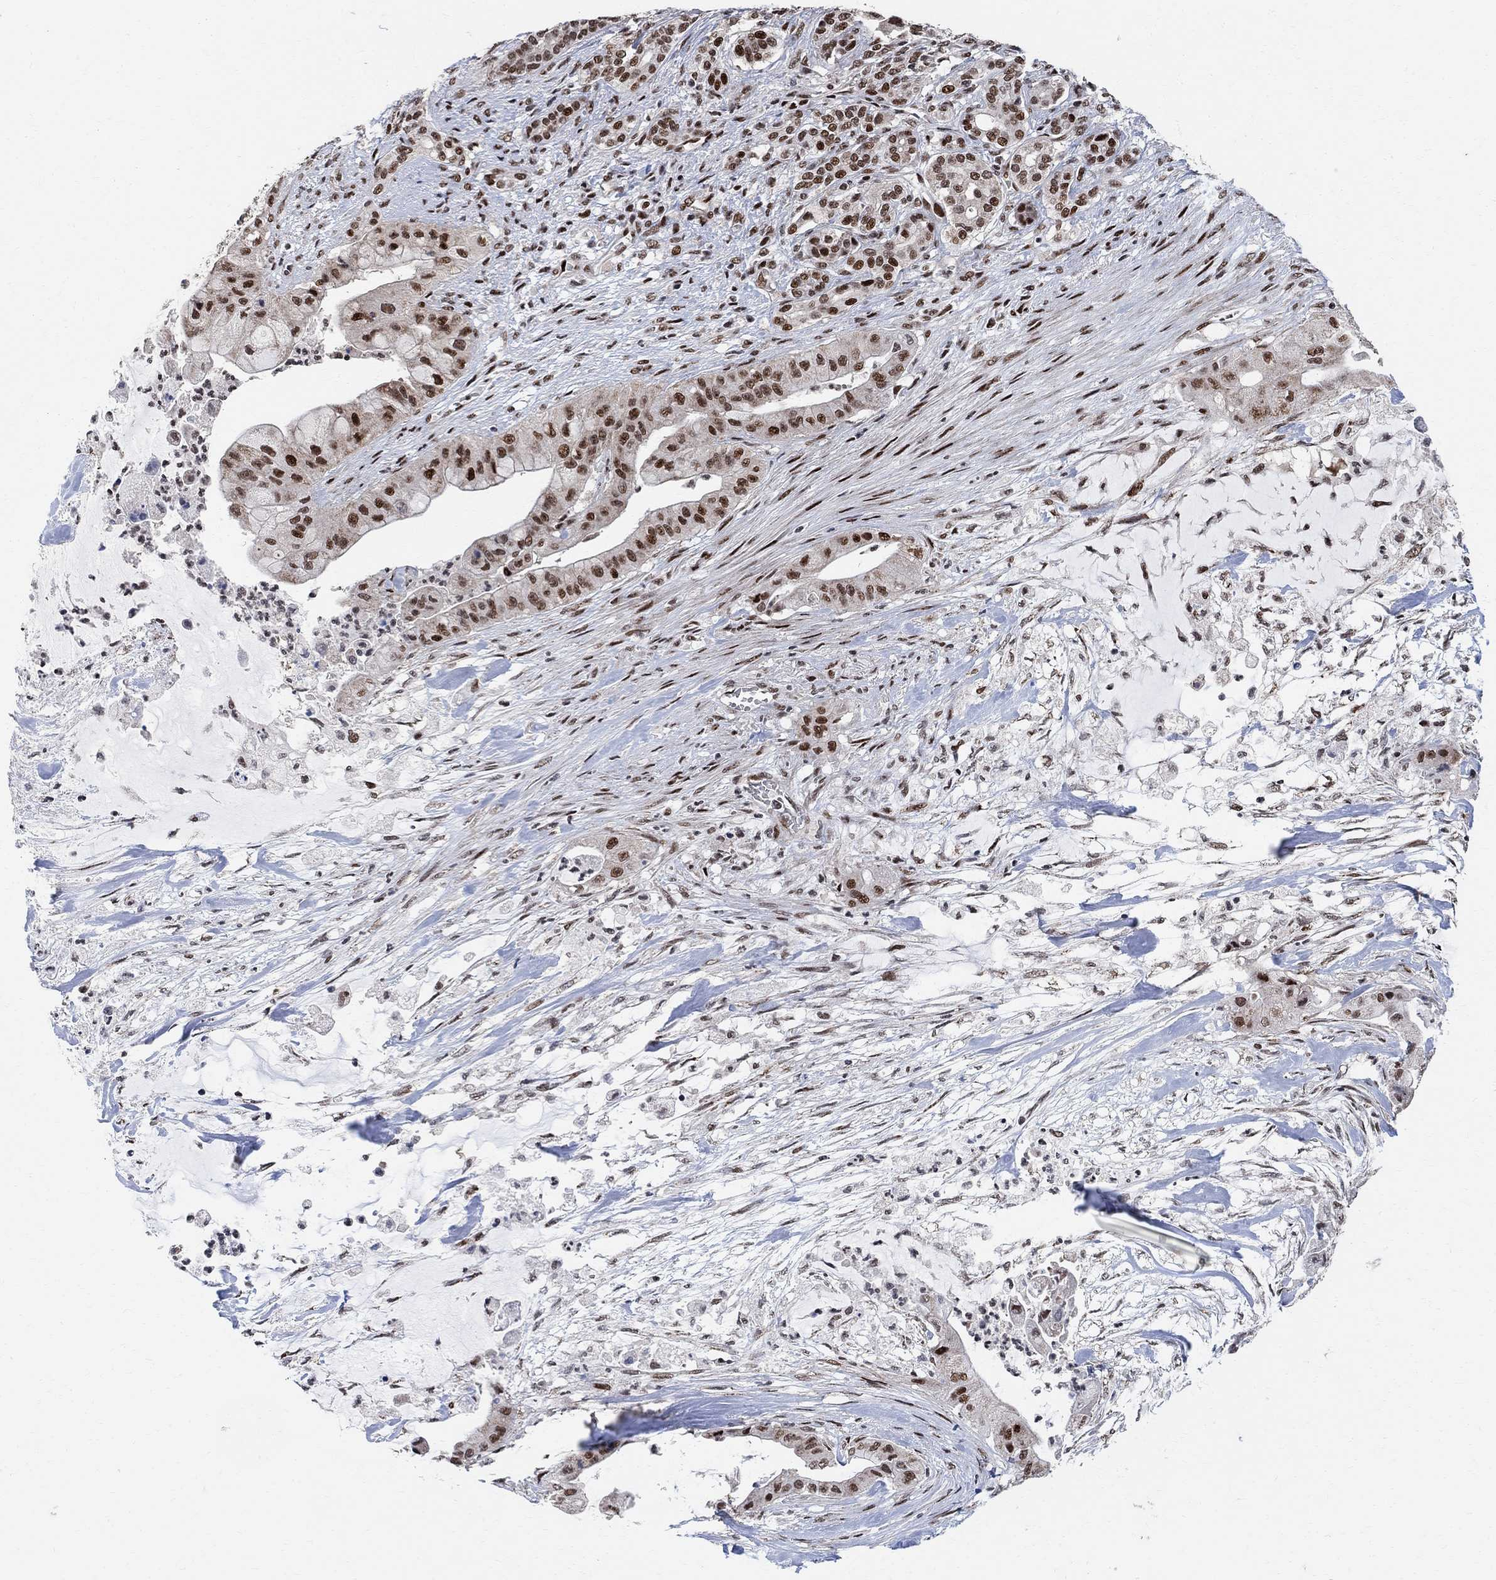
{"staining": {"intensity": "strong", "quantity": ">75%", "location": "nuclear"}, "tissue": "pancreatic cancer", "cell_type": "Tumor cells", "image_type": "cancer", "snomed": [{"axis": "morphology", "description": "Normal tissue, NOS"}, {"axis": "morphology", "description": "Inflammation, NOS"}, {"axis": "morphology", "description": "Adenocarcinoma, NOS"}, {"axis": "topography", "description": "Pancreas"}], "caption": "Immunohistochemistry staining of pancreatic cancer, which reveals high levels of strong nuclear staining in about >75% of tumor cells indicating strong nuclear protein expression. The staining was performed using DAB (brown) for protein detection and nuclei were counterstained in hematoxylin (blue).", "gene": "E4F1", "patient": {"sex": "male", "age": 57}}